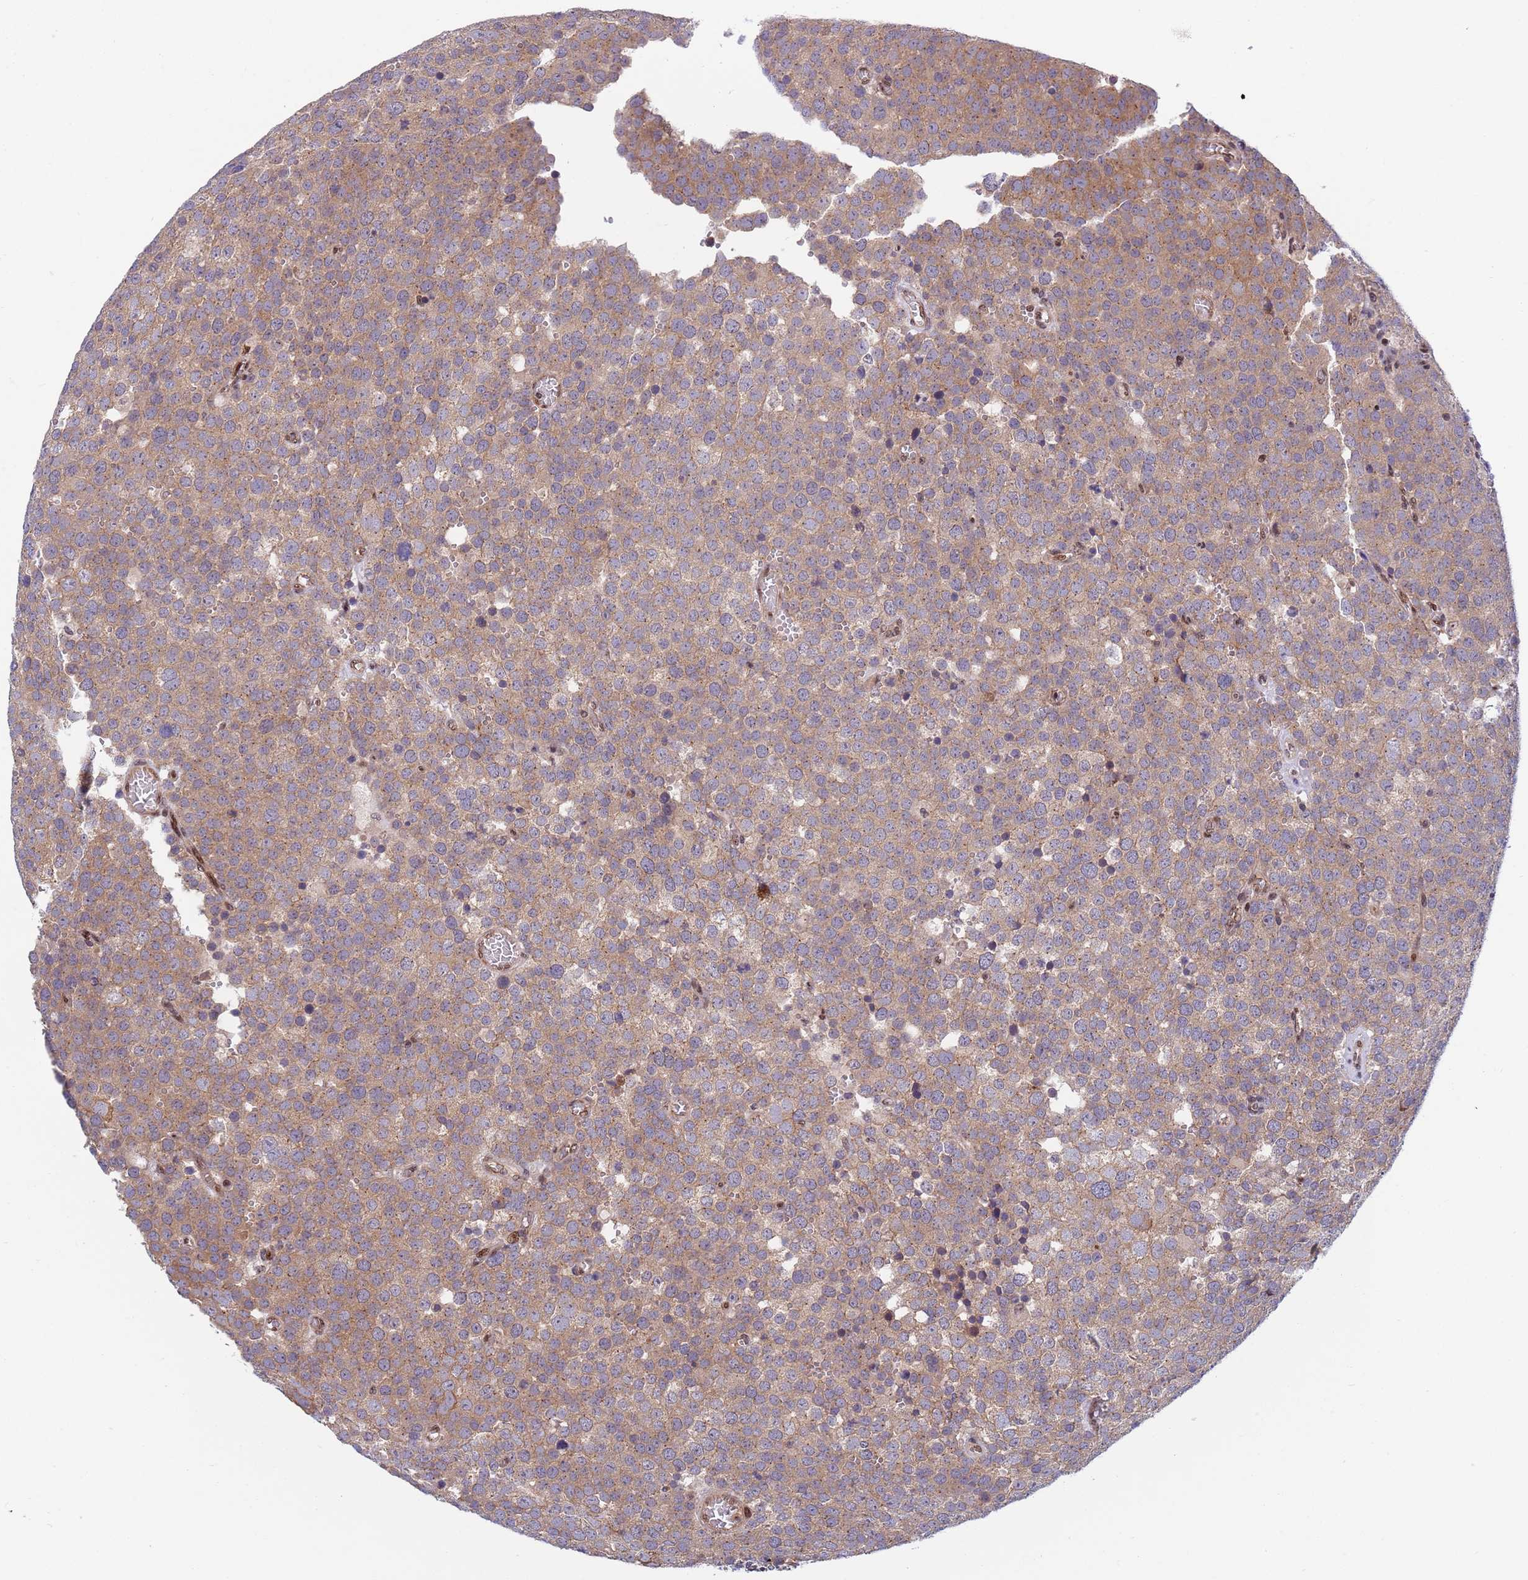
{"staining": {"intensity": "weak", "quantity": ">75%", "location": "cytoplasmic/membranous"}, "tissue": "testis cancer", "cell_type": "Tumor cells", "image_type": "cancer", "snomed": [{"axis": "morphology", "description": "Normal tissue, NOS"}, {"axis": "morphology", "description": "Seminoma, NOS"}, {"axis": "topography", "description": "Testis"}], "caption": "Immunohistochemical staining of human testis seminoma shows weak cytoplasmic/membranous protein staining in approximately >75% of tumor cells.", "gene": "TBX10", "patient": {"sex": "male", "age": 71}}